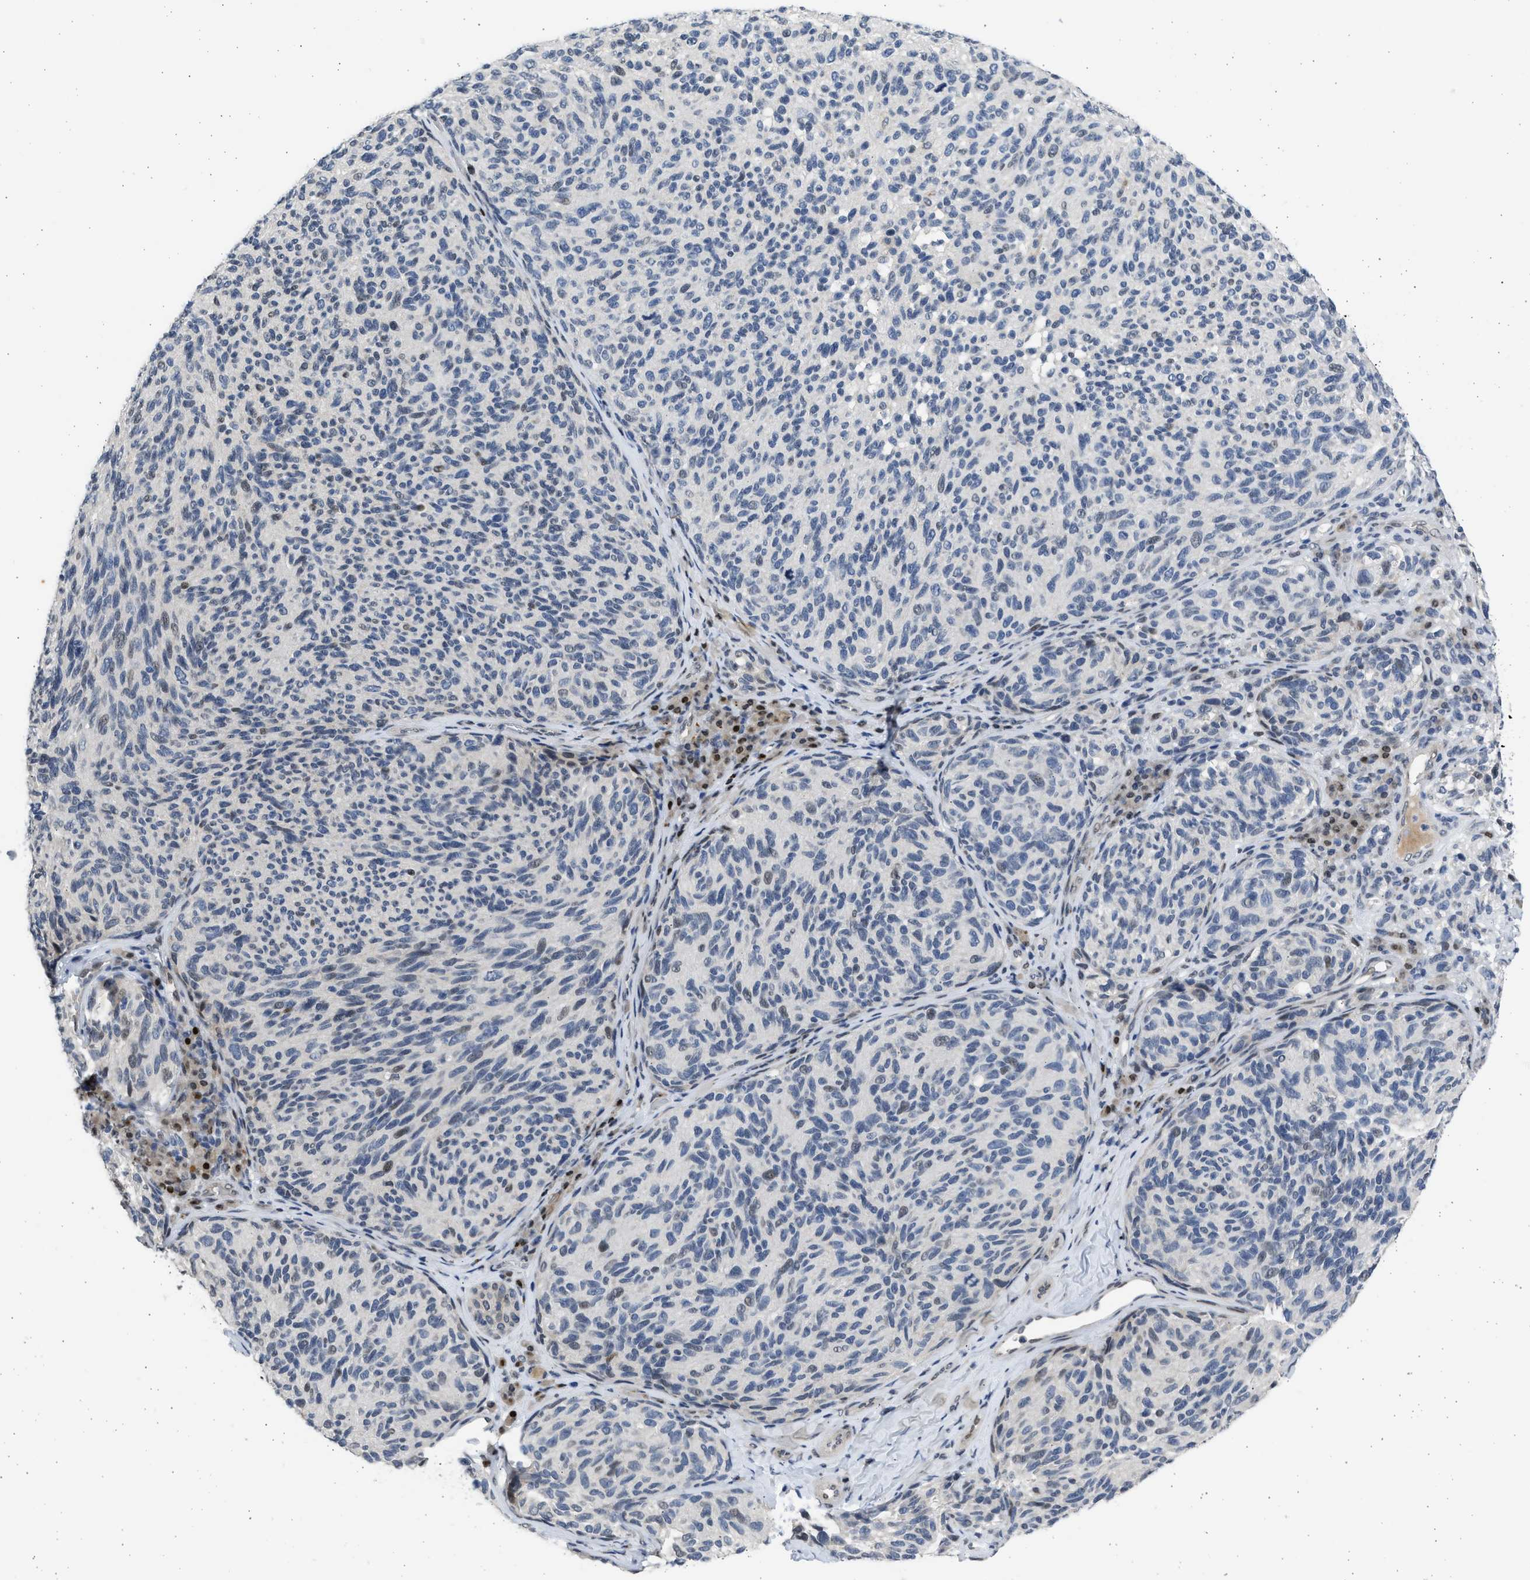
{"staining": {"intensity": "moderate", "quantity": "<25%", "location": "nuclear"}, "tissue": "melanoma", "cell_type": "Tumor cells", "image_type": "cancer", "snomed": [{"axis": "morphology", "description": "Malignant melanoma, NOS"}, {"axis": "topography", "description": "Skin"}], "caption": "Protein staining of malignant melanoma tissue displays moderate nuclear staining in approximately <25% of tumor cells. (brown staining indicates protein expression, while blue staining denotes nuclei).", "gene": "HMGN3", "patient": {"sex": "female", "age": 73}}